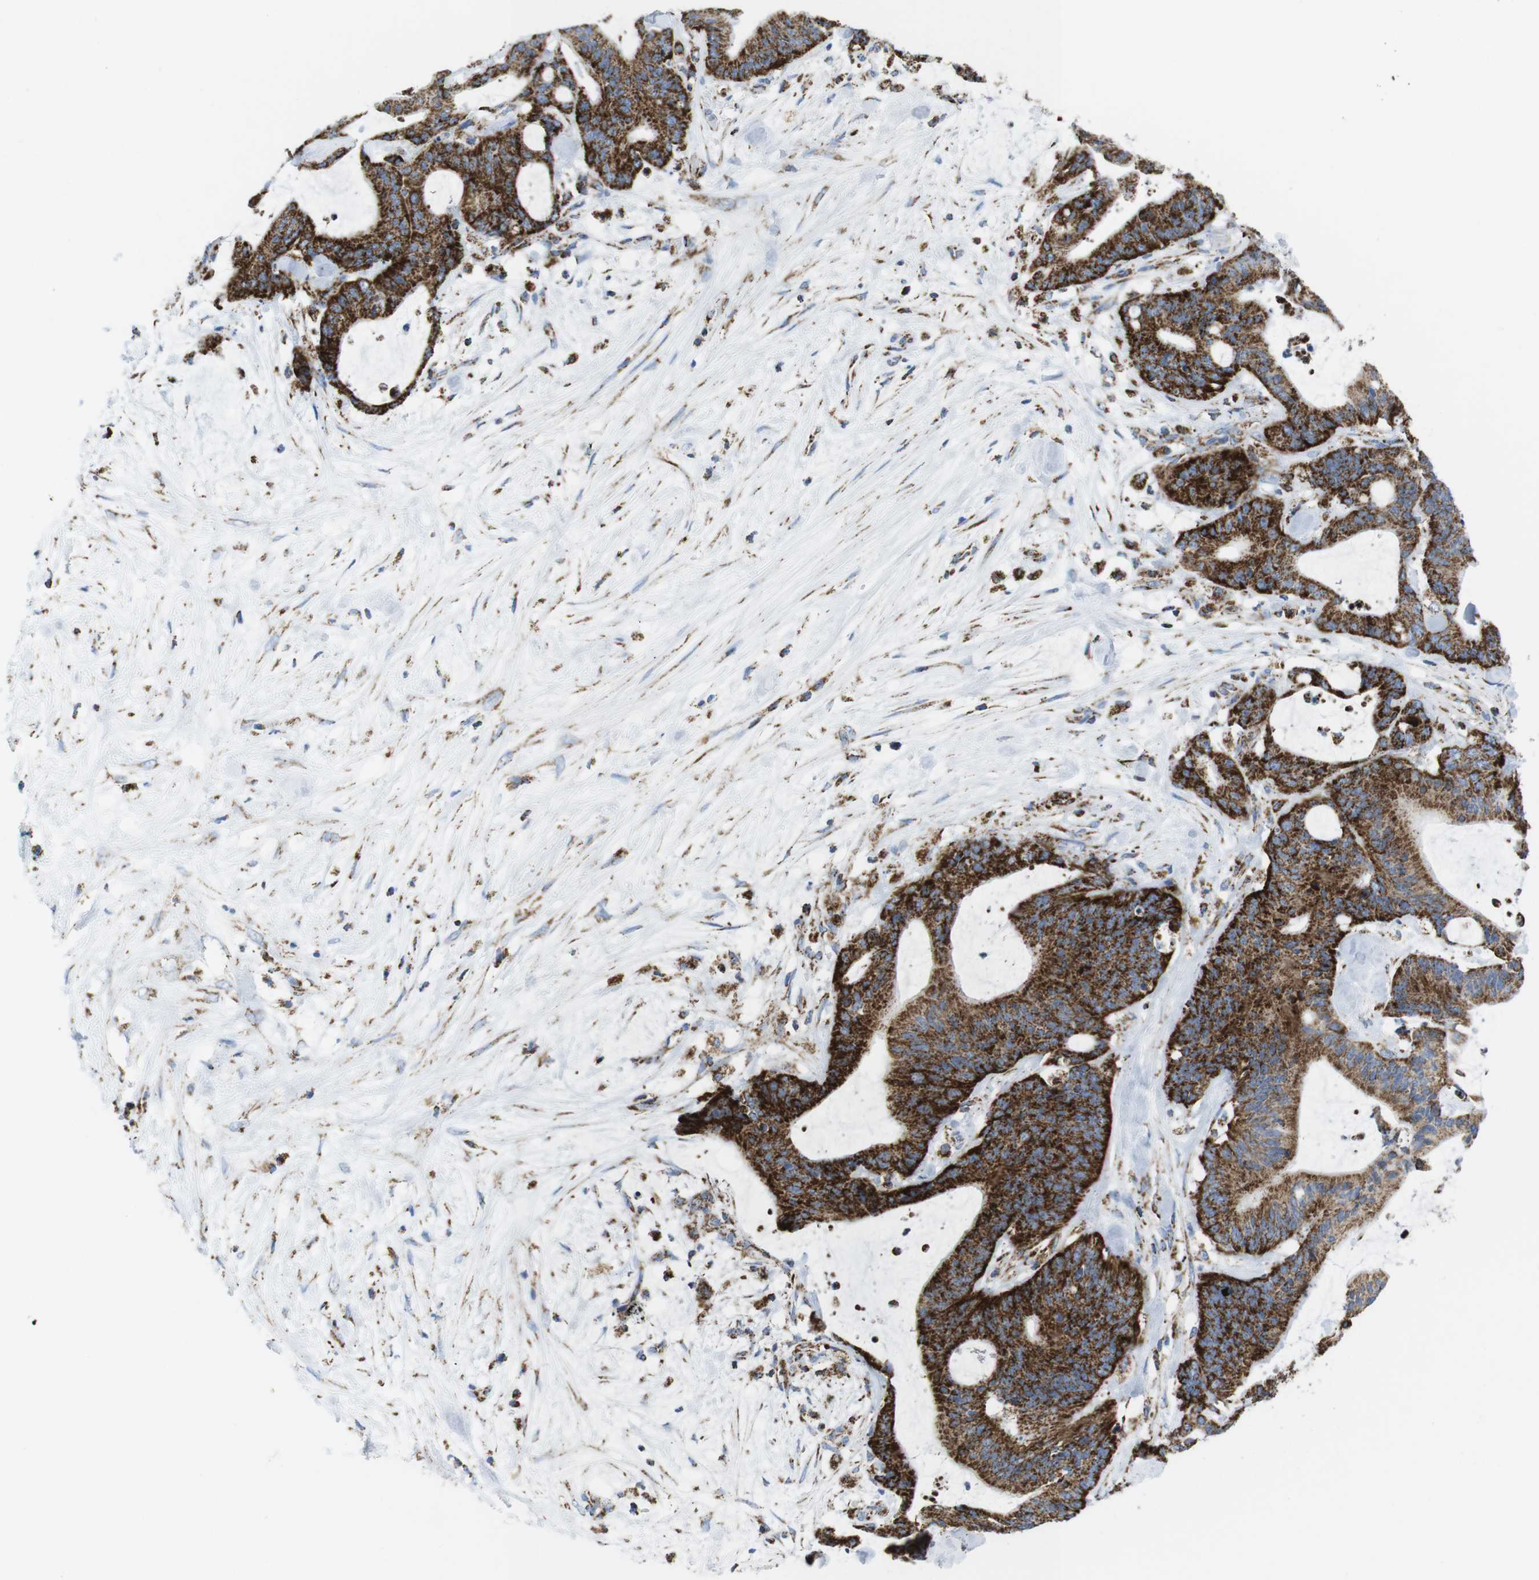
{"staining": {"intensity": "strong", "quantity": ">75%", "location": "cytoplasmic/membranous"}, "tissue": "liver cancer", "cell_type": "Tumor cells", "image_type": "cancer", "snomed": [{"axis": "morphology", "description": "Cholangiocarcinoma"}, {"axis": "topography", "description": "Liver"}], "caption": "There is high levels of strong cytoplasmic/membranous expression in tumor cells of liver cancer, as demonstrated by immunohistochemical staining (brown color).", "gene": "ATP5PO", "patient": {"sex": "female", "age": 73}}